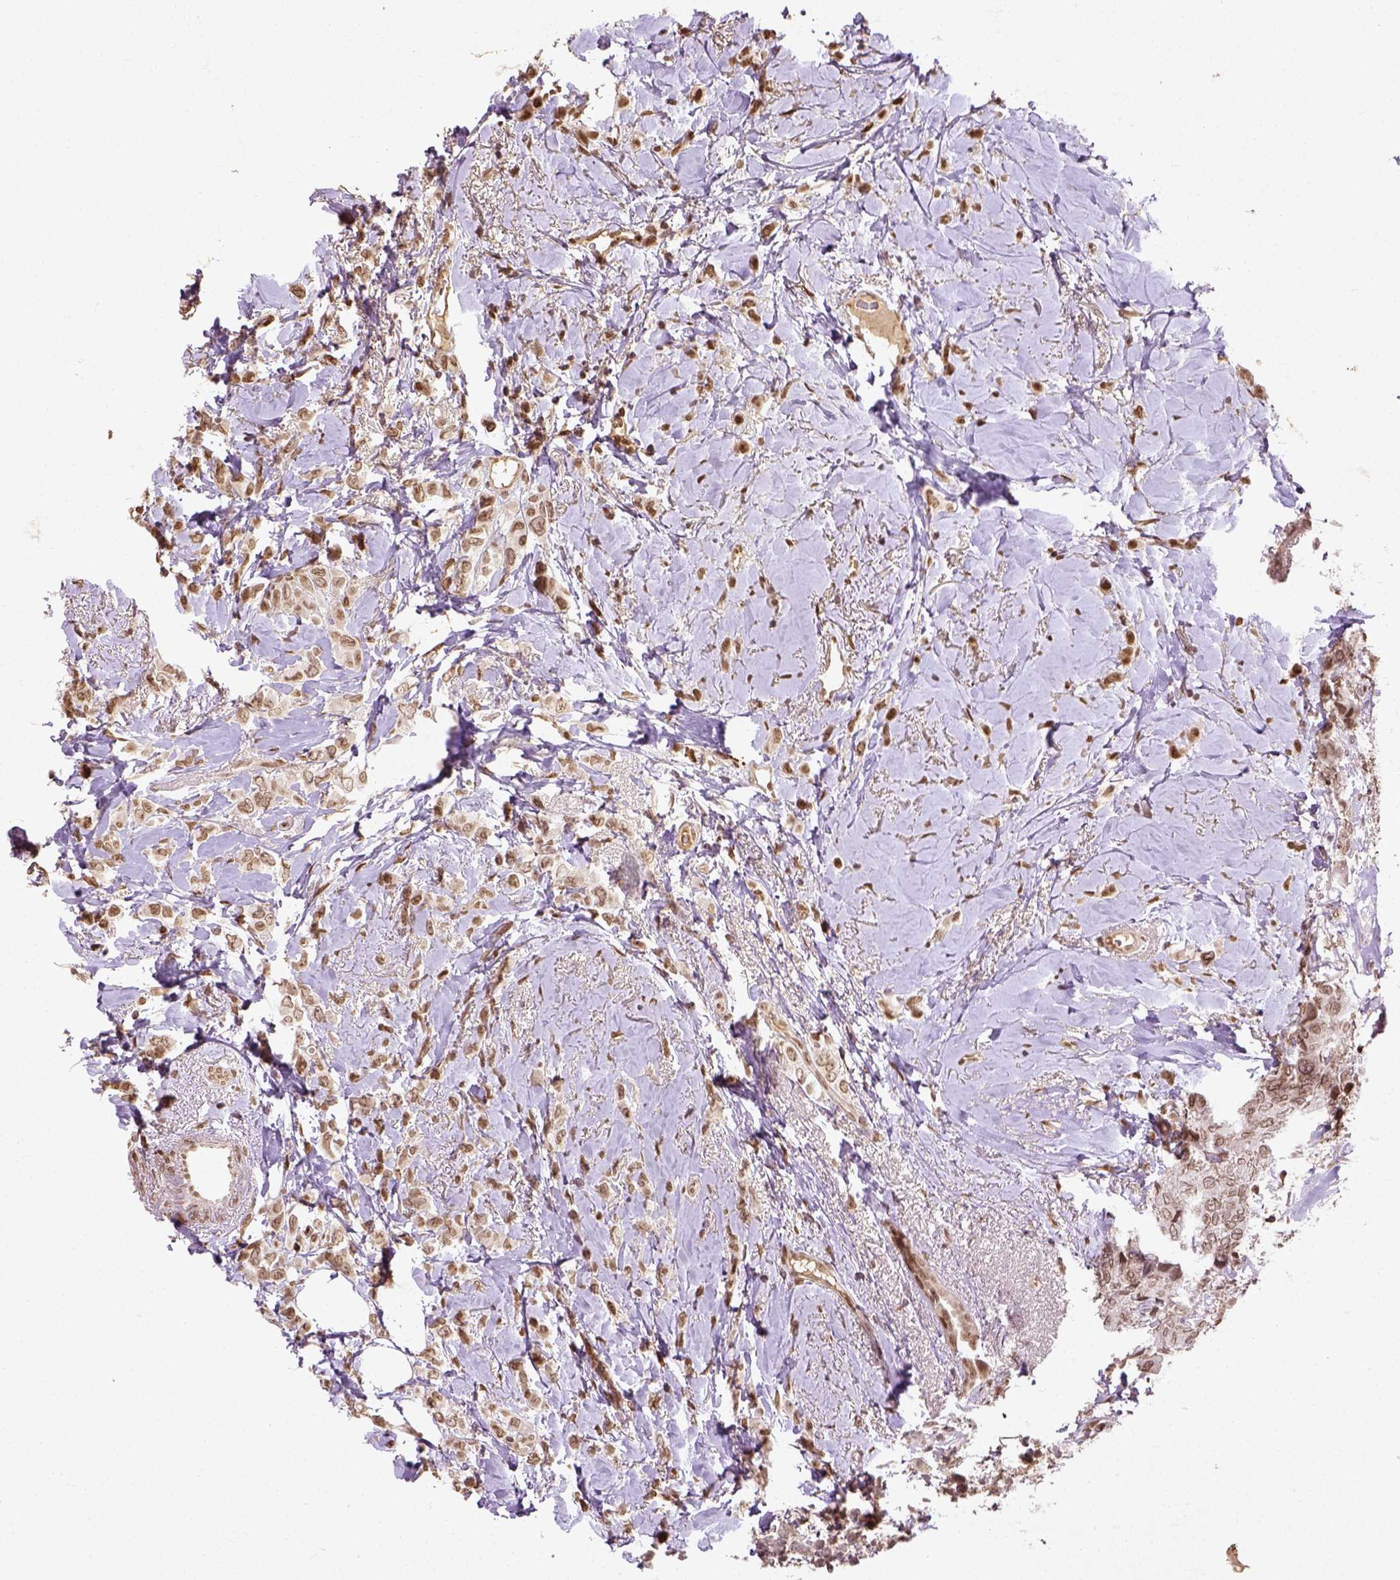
{"staining": {"intensity": "moderate", "quantity": ">75%", "location": "nuclear"}, "tissue": "breast cancer", "cell_type": "Tumor cells", "image_type": "cancer", "snomed": [{"axis": "morphology", "description": "Lobular carcinoma"}, {"axis": "topography", "description": "Breast"}], "caption": "Moderate nuclear positivity is identified in about >75% of tumor cells in breast lobular carcinoma. (IHC, brightfield microscopy, high magnification).", "gene": "BANF1", "patient": {"sex": "female", "age": 66}}